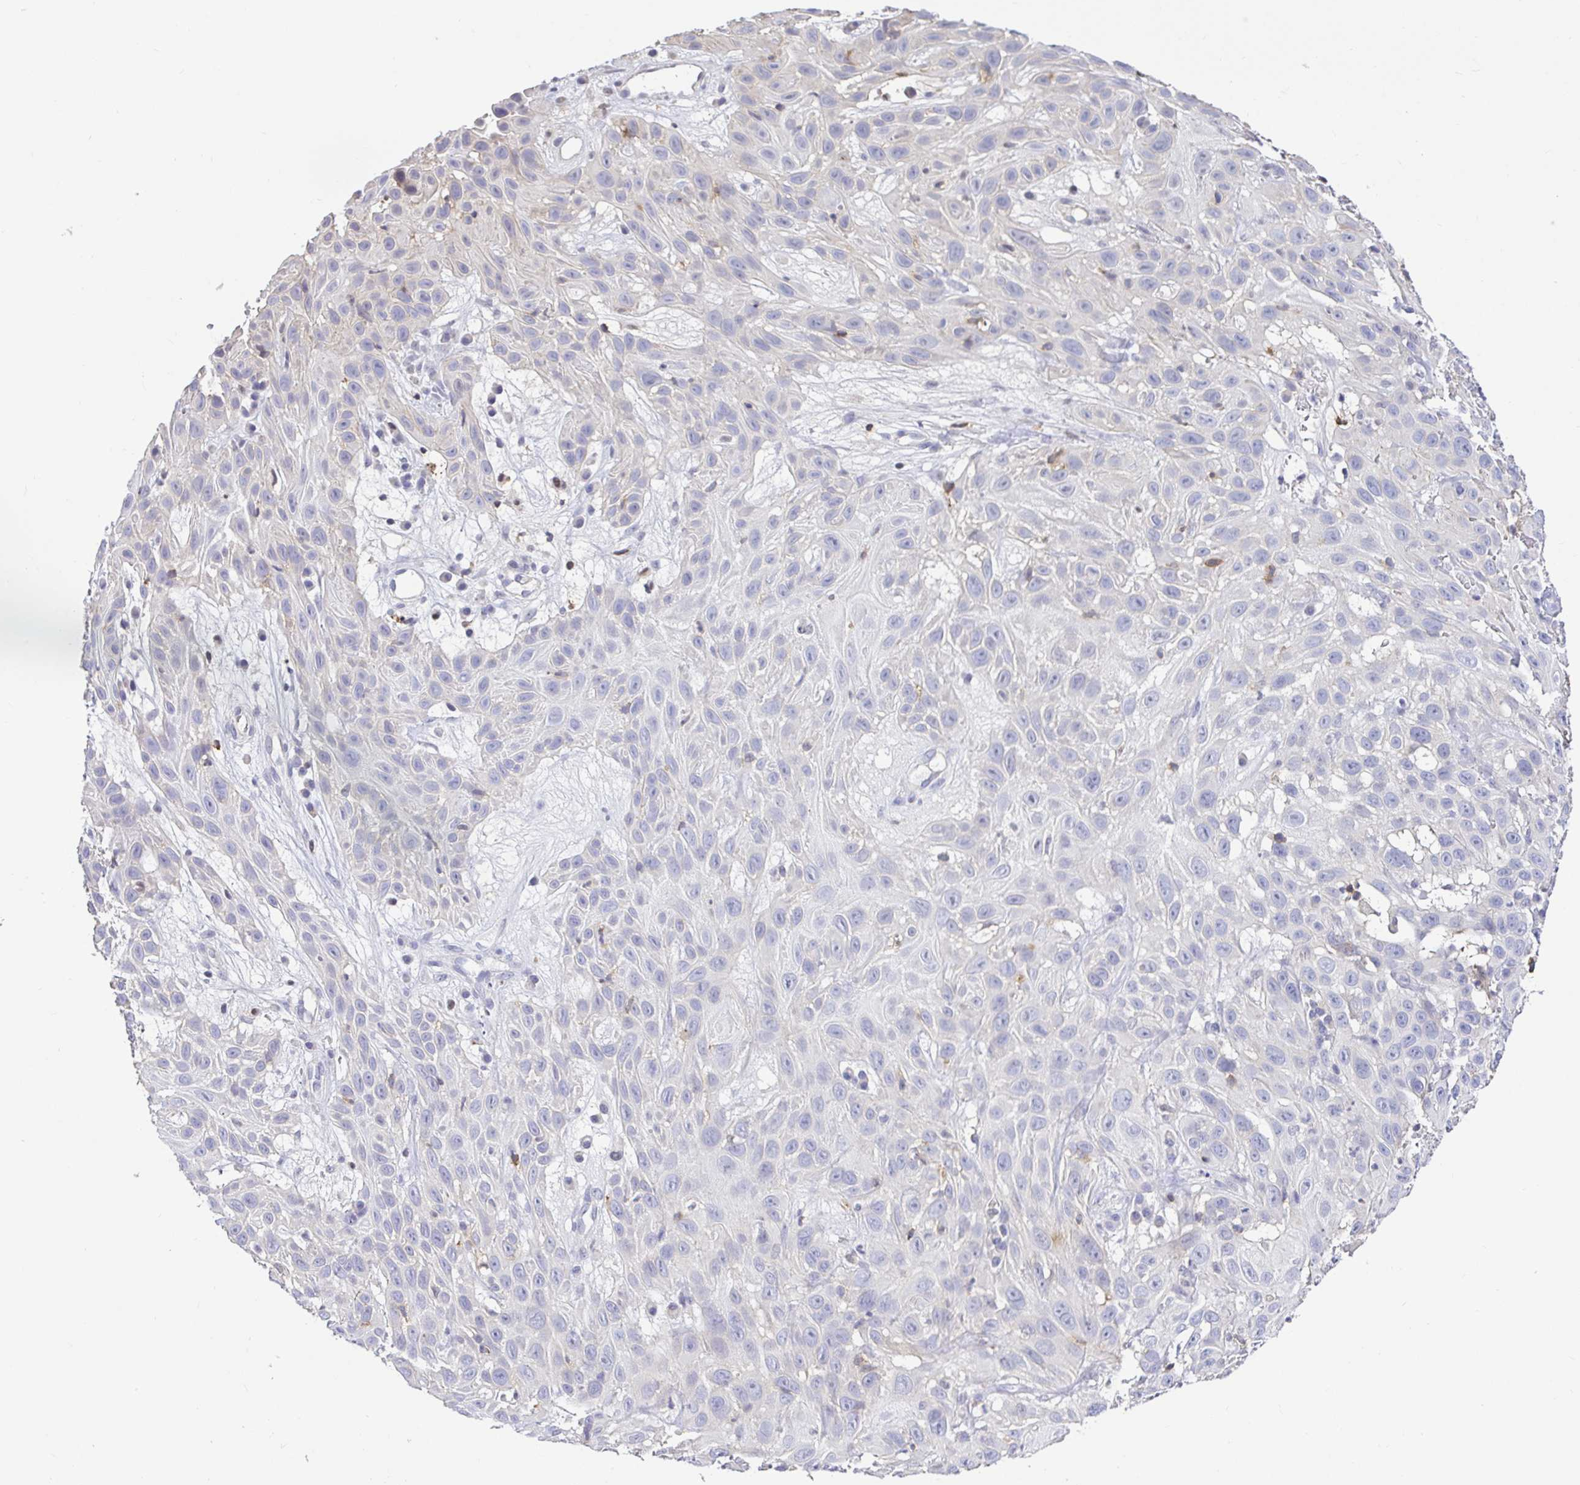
{"staining": {"intensity": "negative", "quantity": "none", "location": "none"}, "tissue": "skin cancer", "cell_type": "Tumor cells", "image_type": "cancer", "snomed": [{"axis": "morphology", "description": "Squamous cell carcinoma, NOS"}, {"axis": "topography", "description": "Skin"}], "caption": "The micrograph exhibits no significant expression in tumor cells of skin cancer. (Brightfield microscopy of DAB immunohistochemistry (IHC) at high magnification).", "gene": "SKAP1", "patient": {"sex": "male", "age": 82}}